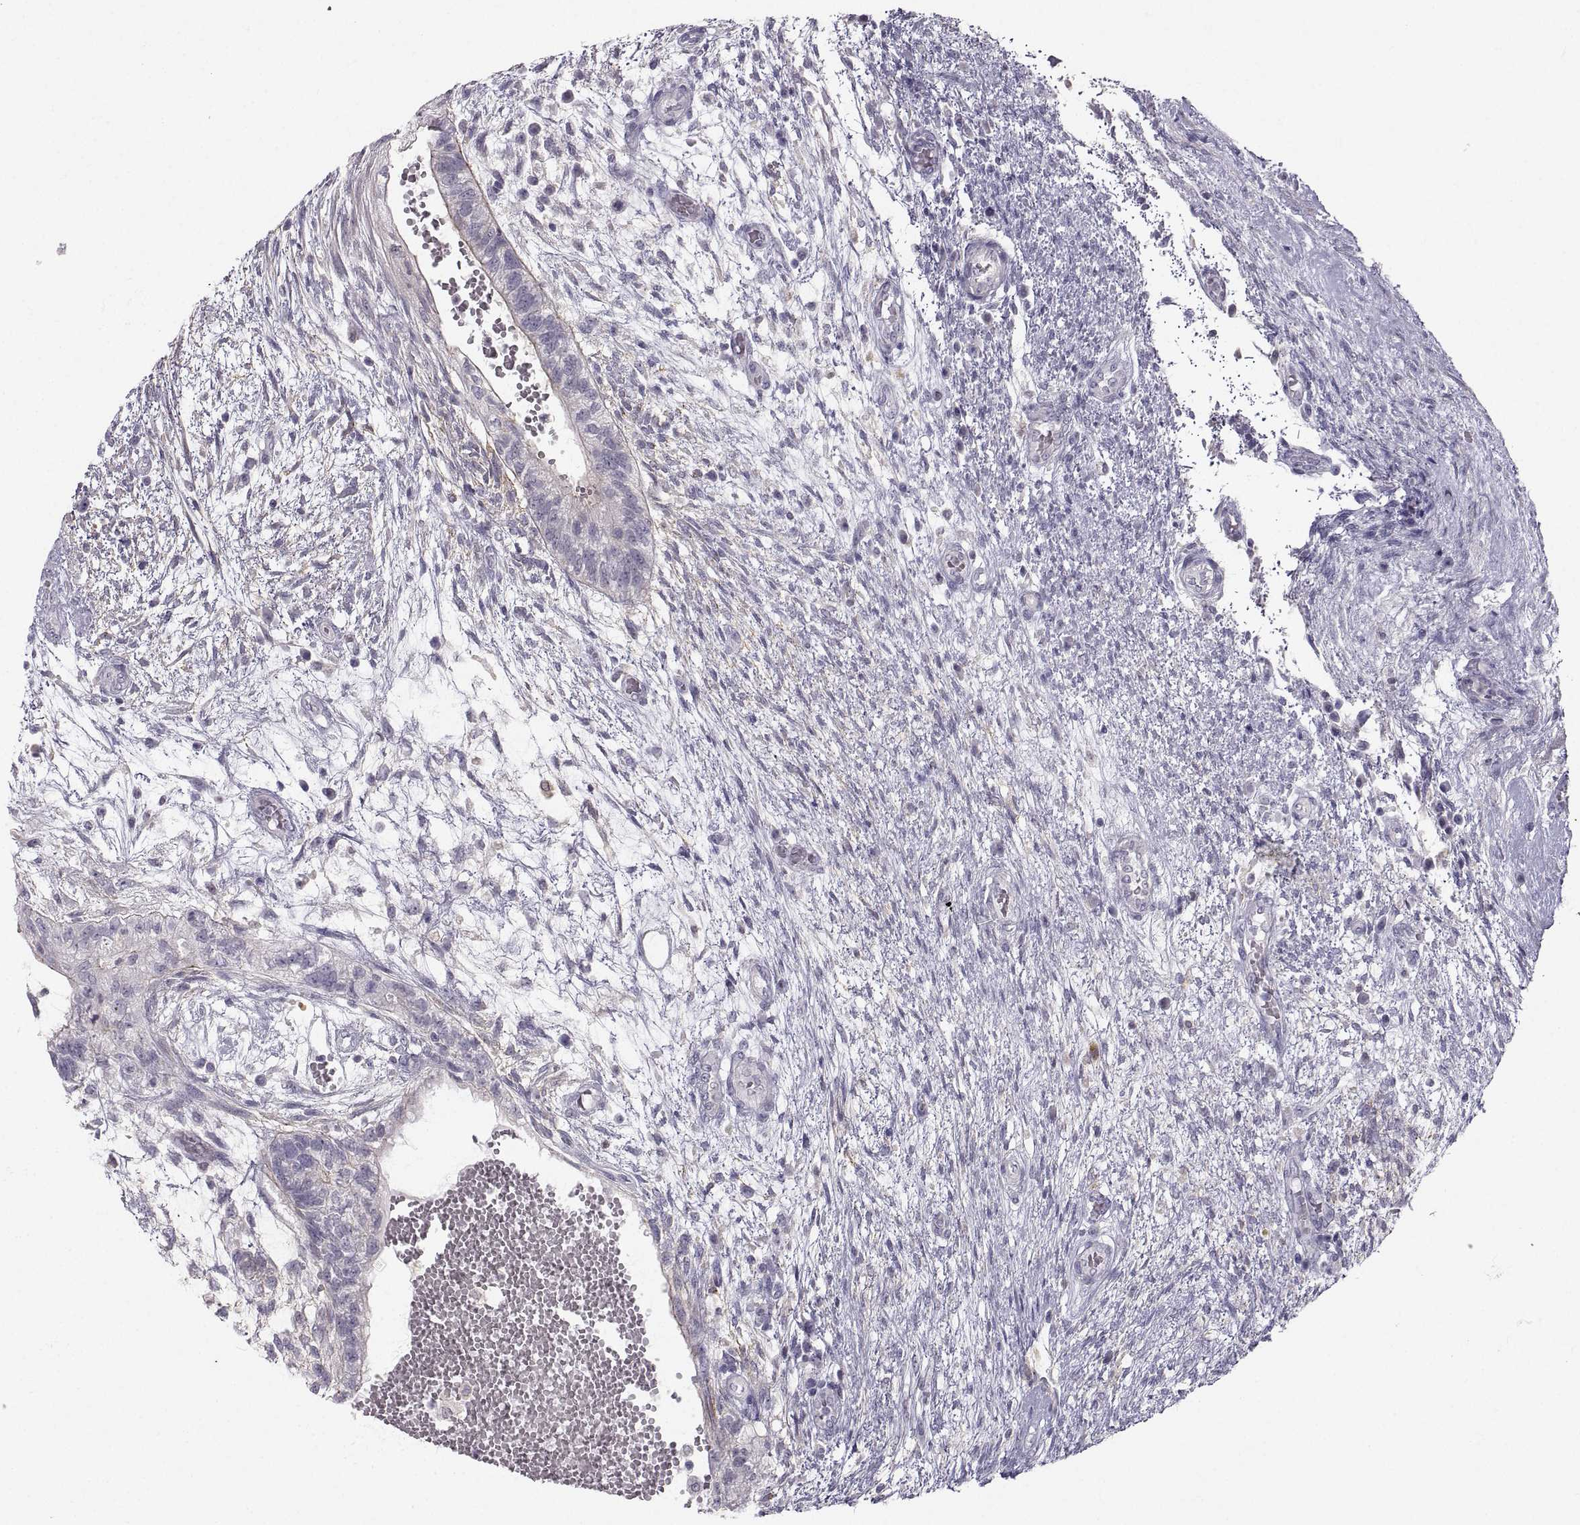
{"staining": {"intensity": "negative", "quantity": "none", "location": "none"}, "tissue": "testis cancer", "cell_type": "Tumor cells", "image_type": "cancer", "snomed": [{"axis": "morphology", "description": "Normal tissue, NOS"}, {"axis": "morphology", "description": "Carcinoma, Embryonal, NOS"}, {"axis": "topography", "description": "Testis"}, {"axis": "topography", "description": "Epididymis"}], "caption": "Tumor cells are negative for brown protein staining in testis cancer (embryonal carcinoma).", "gene": "ZNF185", "patient": {"sex": "male", "age": 32}}